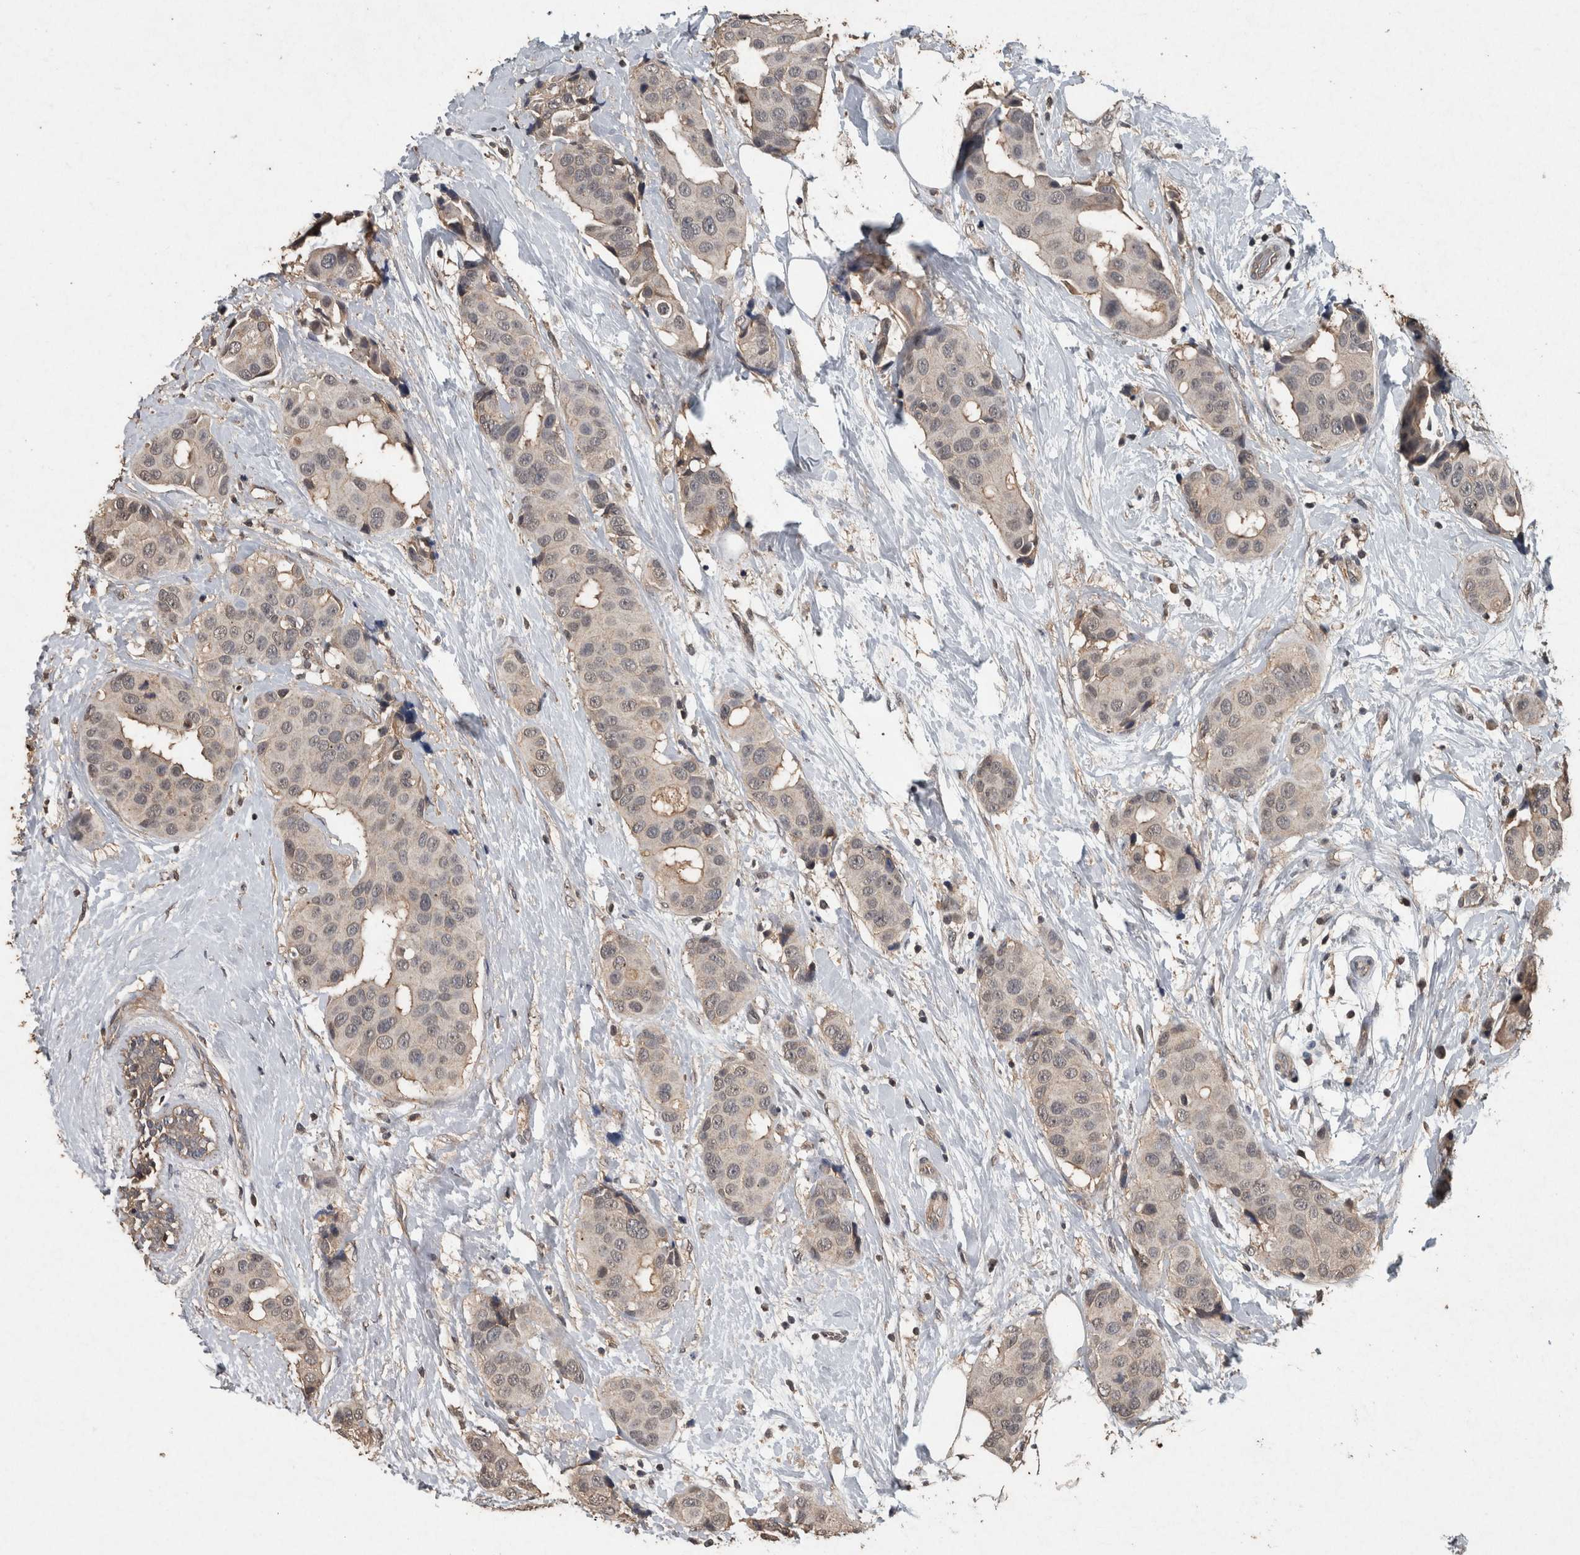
{"staining": {"intensity": "weak", "quantity": ">75%", "location": "cytoplasmic/membranous,nuclear"}, "tissue": "breast cancer", "cell_type": "Tumor cells", "image_type": "cancer", "snomed": [{"axis": "morphology", "description": "Normal tissue, NOS"}, {"axis": "morphology", "description": "Duct carcinoma"}, {"axis": "topography", "description": "Breast"}], "caption": "Brown immunohistochemical staining in human breast cancer (intraductal carcinoma) reveals weak cytoplasmic/membranous and nuclear expression in approximately >75% of tumor cells.", "gene": "FGFRL1", "patient": {"sex": "female", "age": 39}}